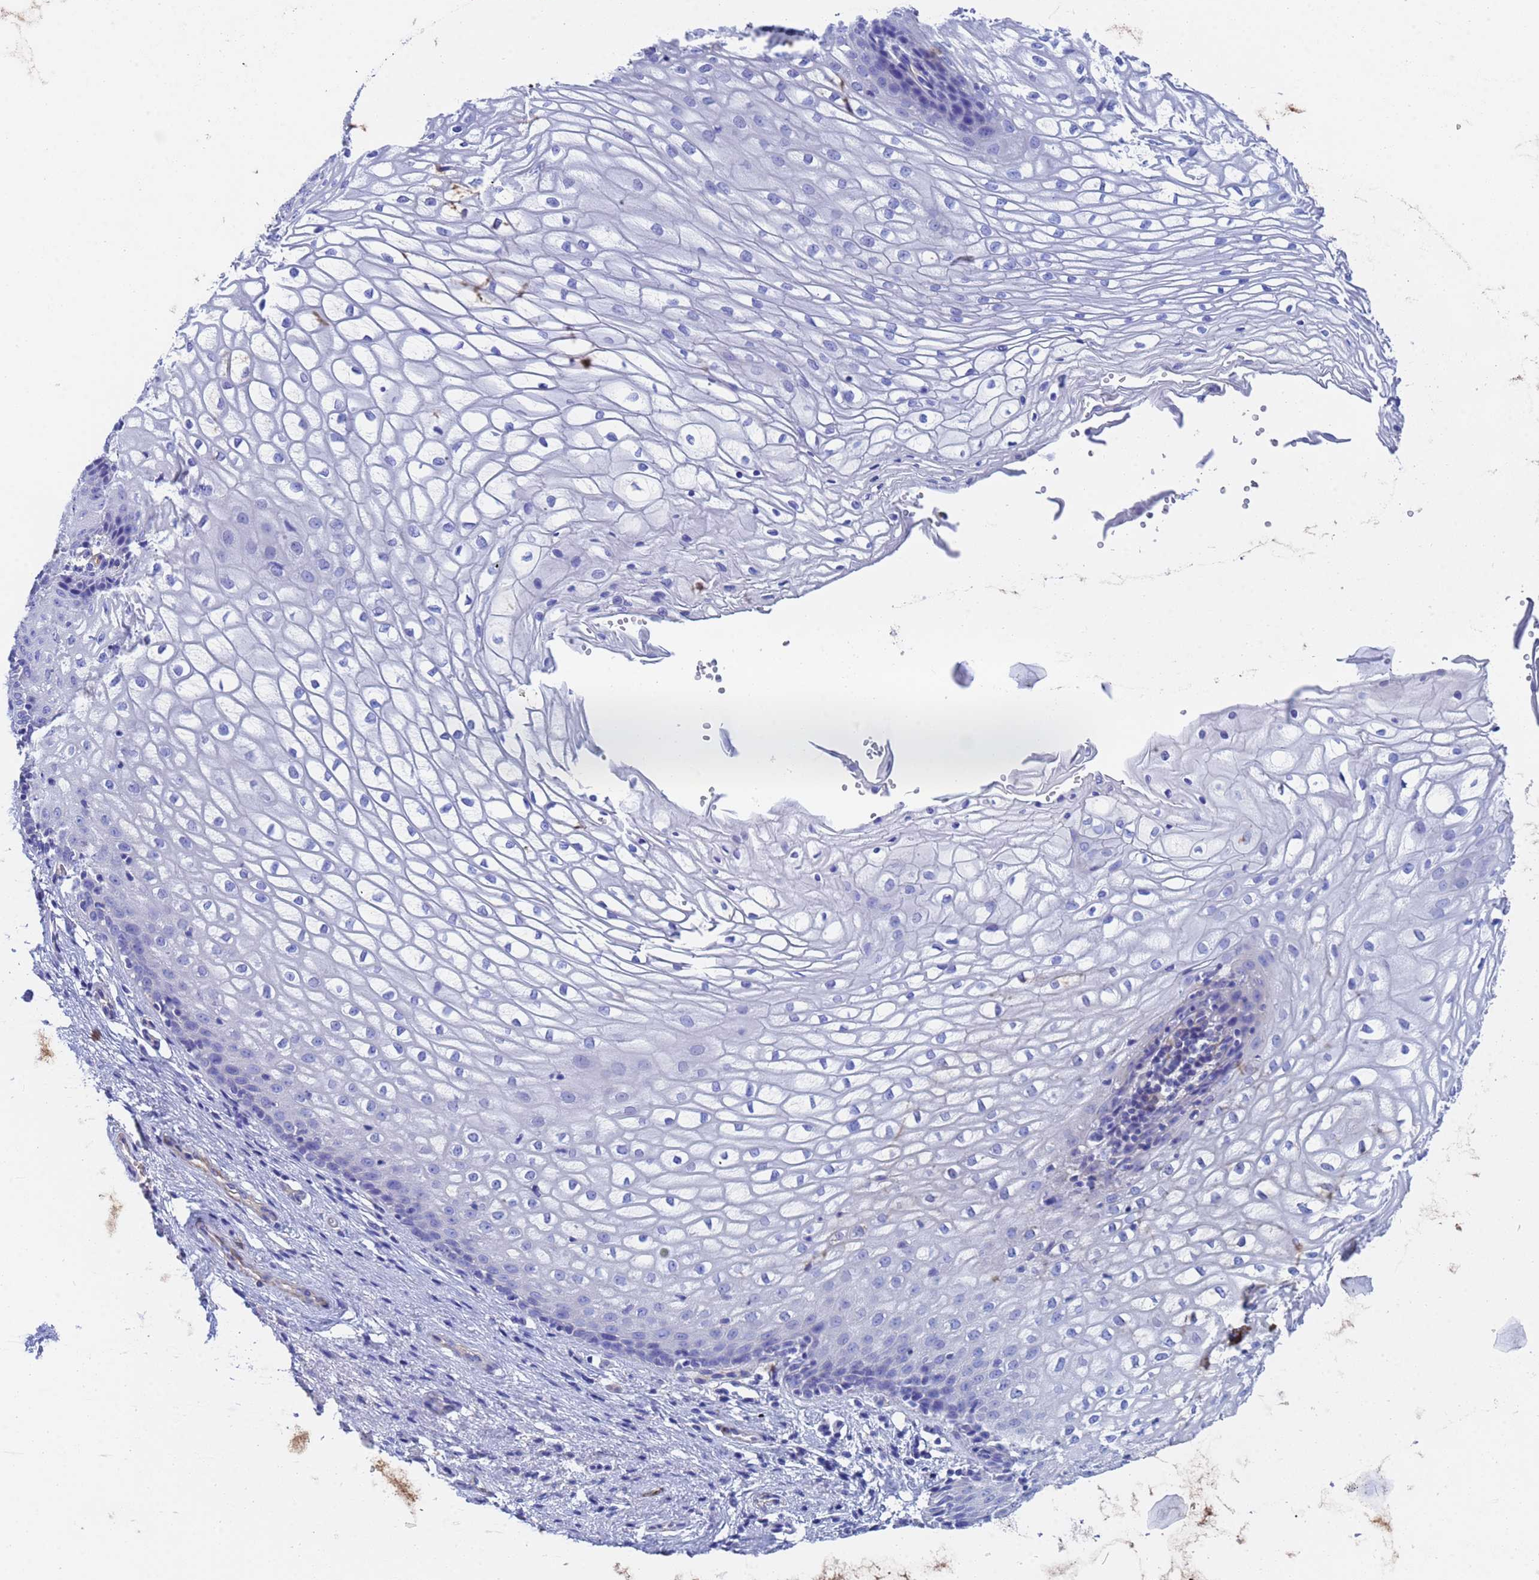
{"staining": {"intensity": "negative", "quantity": "none", "location": "none"}, "tissue": "vagina", "cell_type": "Squamous epithelial cells", "image_type": "normal", "snomed": [{"axis": "morphology", "description": "Normal tissue, NOS"}, {"axis": "topography", "description": "Vagina"}], "caption": "The photomicrograph exhibits no staining of squamous epithelial cells in unremarkable vagina.", "gene": "CST1", "patient": {"sex": "female", "age": 34}}